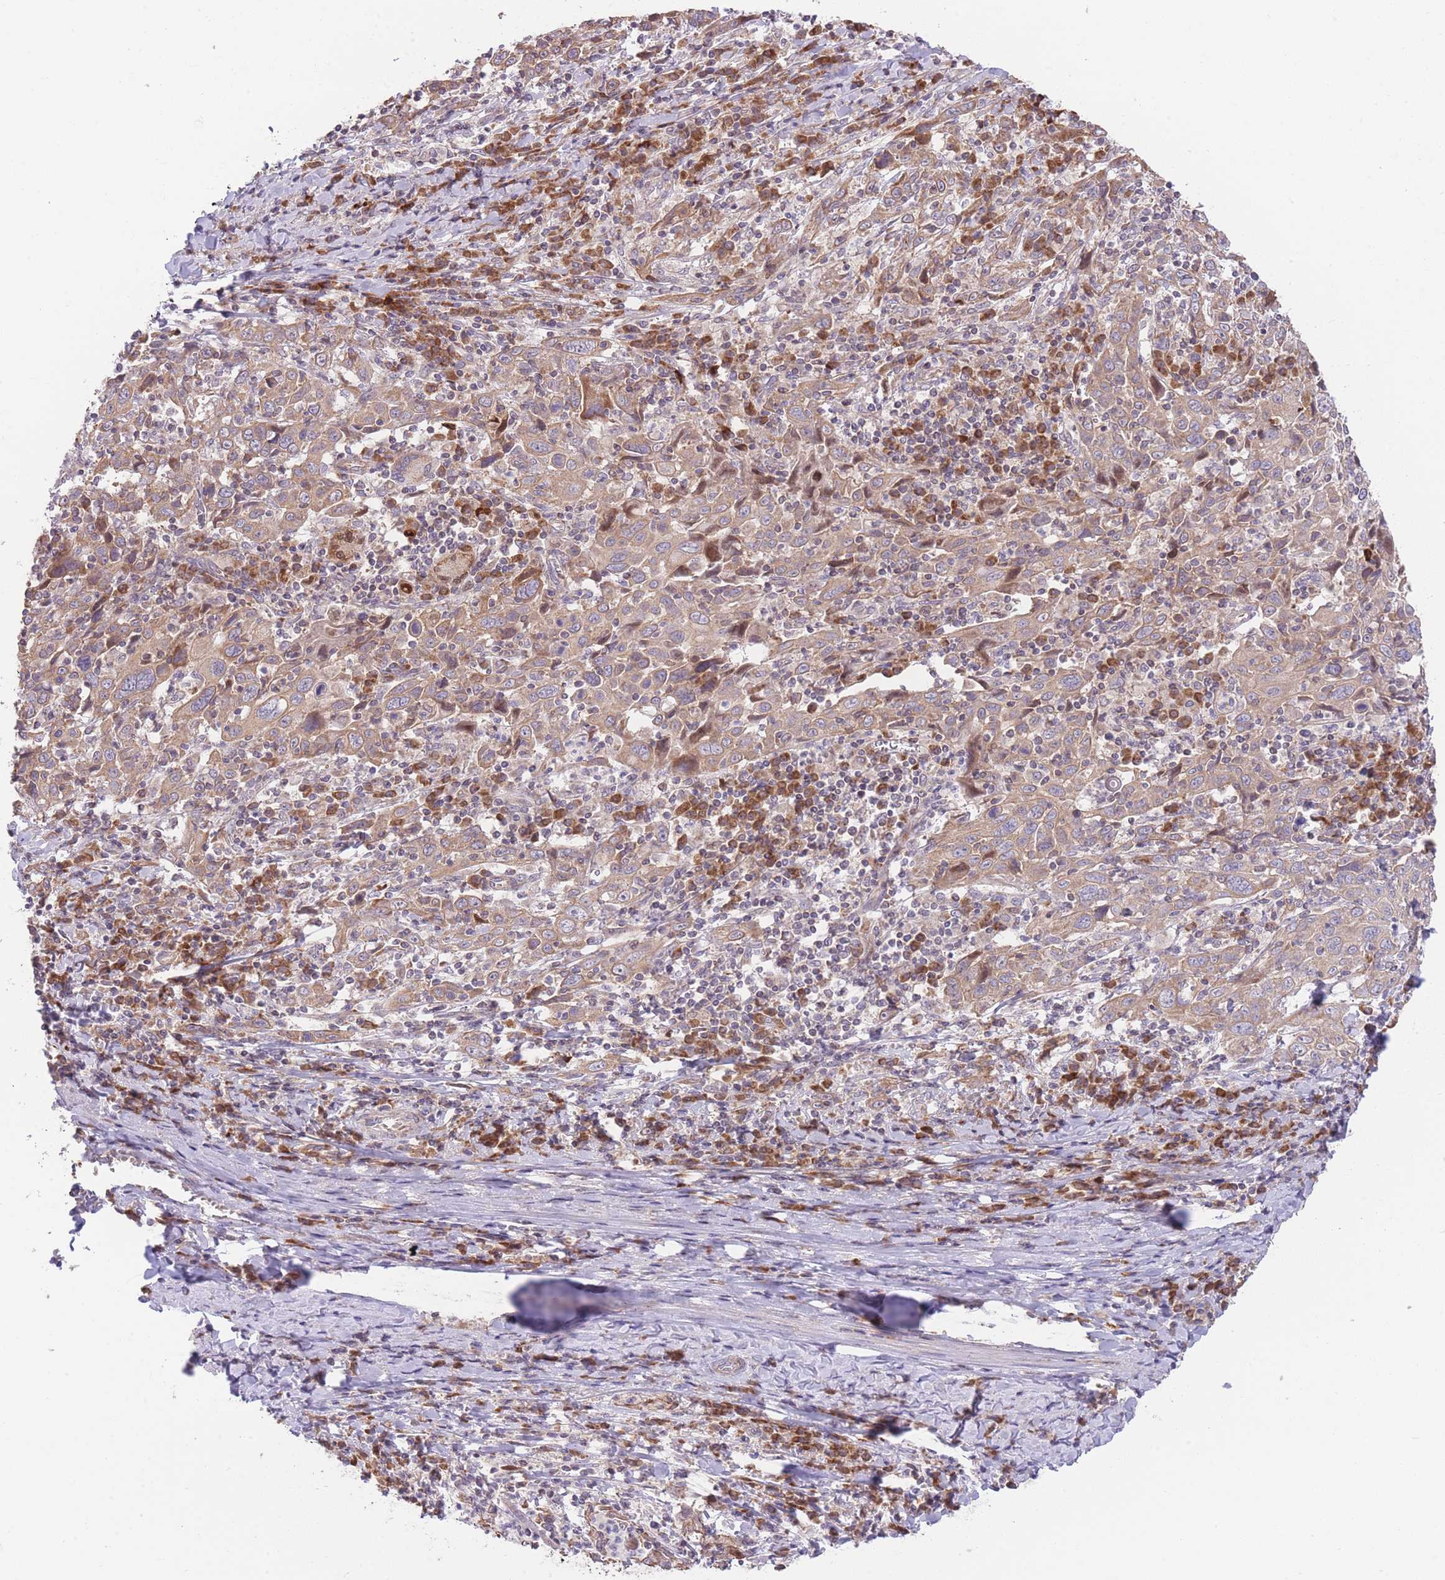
{"staining": {"intensity": "moderate", "quantity": "<25%", "location": "cytoplasmic/membranous"}, "tissue": "cervical cancer", "cell_type": "Tumor cells", "image_type": "cancer", "snomed": [{"axis": "morphology", "description": "Squamous cell carcinoma, NOS"}, {"axis": "topography", "description": "Cervix"}], "caption": "Cervical squamous cell carcinoma stained with DAB (3,3'-diaminobenzidine) IHC displays low levels of moderate cytoplasmic/membranous expression in approximately <25% of tumor cells. The protein of interest is stained brown, and the nuclei are stained in blue (DAB (3,3'-diaminobenzidine) IHC with brightfield microscopy, high magnification).", "gene": "BOLA2B", "patient": {"sex": "female", "age": 46}}